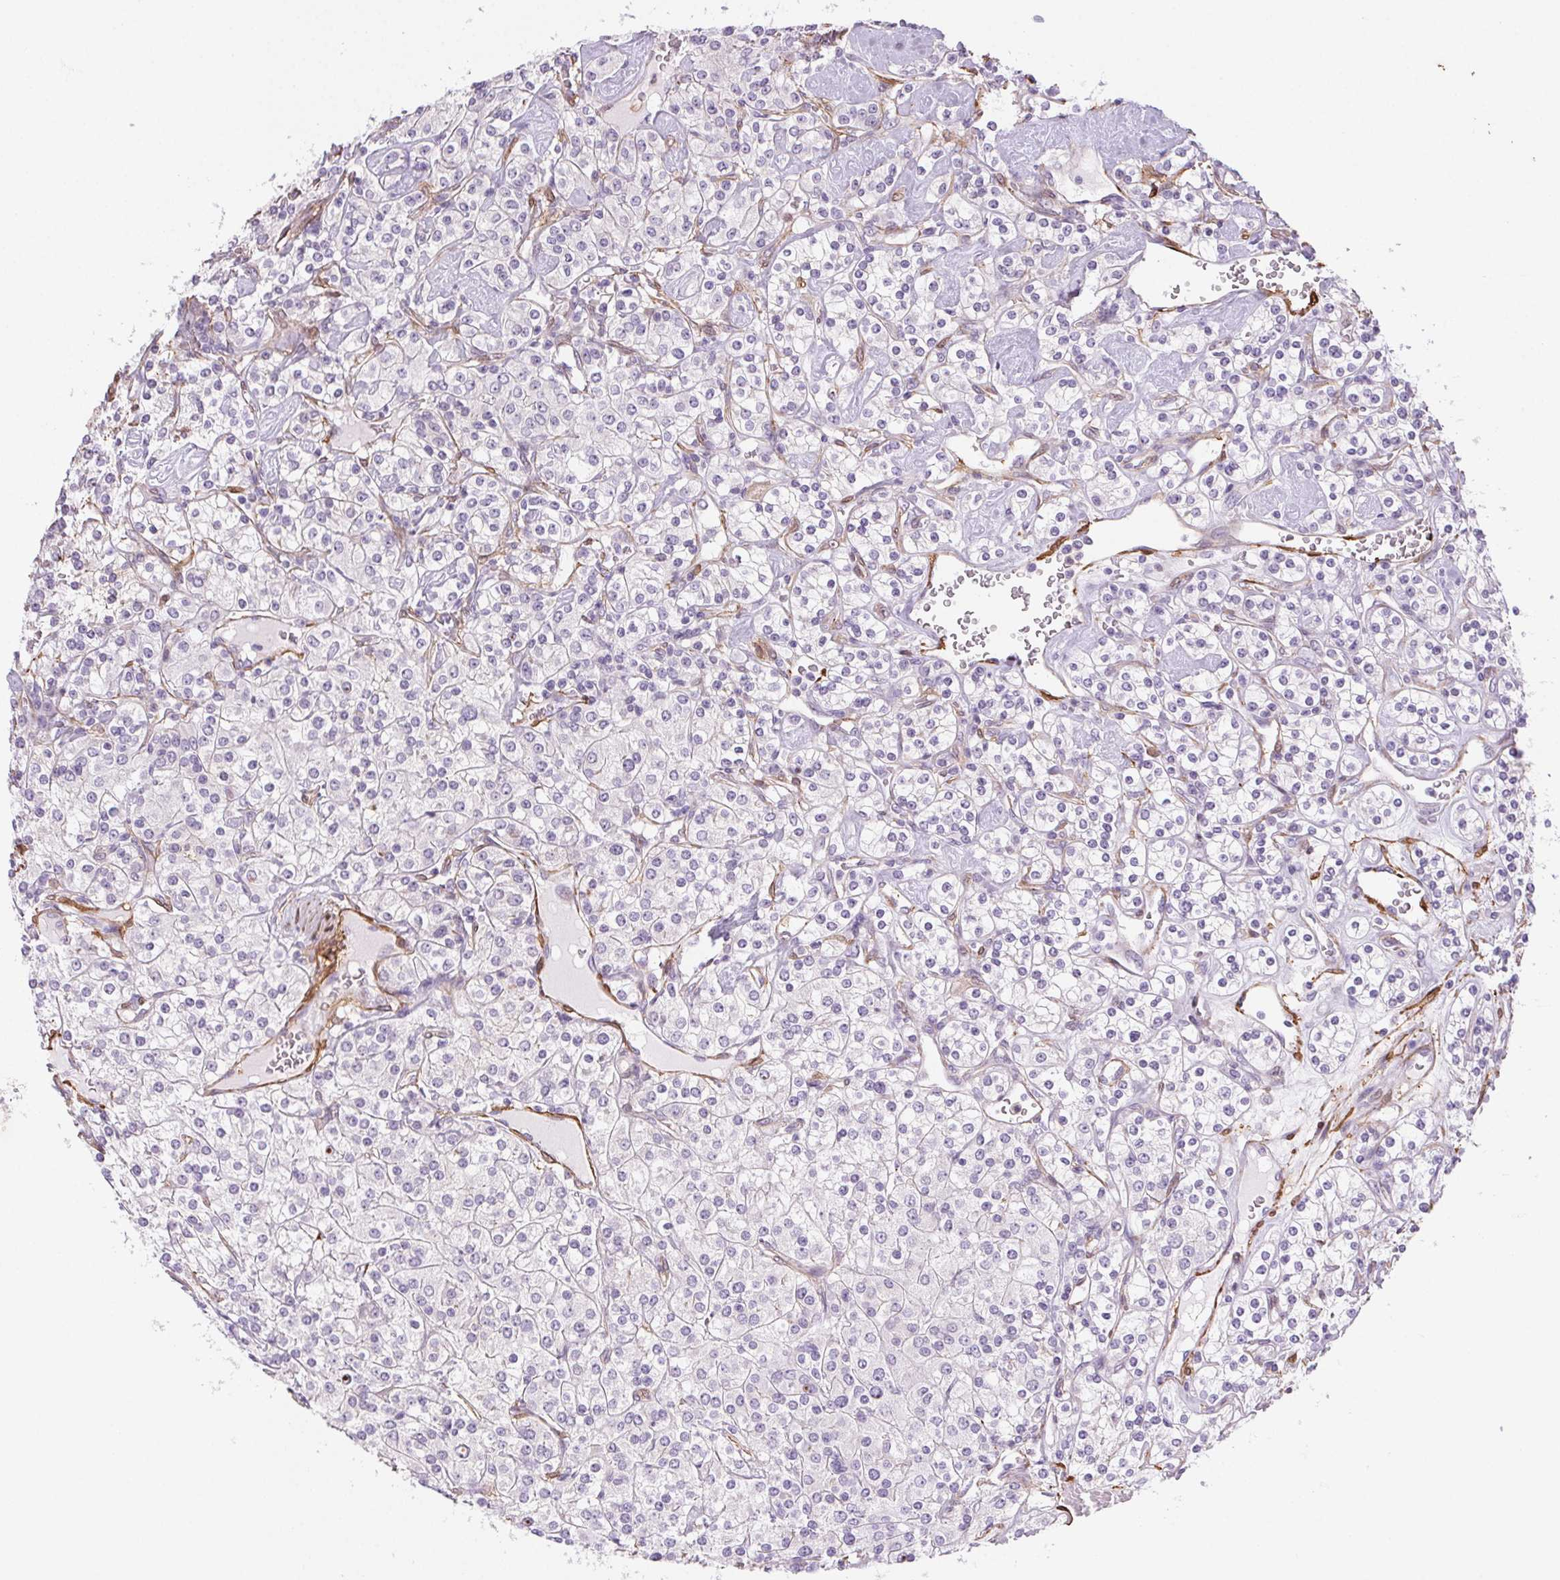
{"staining": {"intensity": "negative", "quantity": "none", "location": "none"}, "tissue": "renal cancer", "cell_type": "Tumor cells", "image_type": "cancer", "snomed": [{"axis": "morphology", "description": "Adenocarcinoma, NOS"}, {"axis": "topography", "description": "Kidney"}], "caption": "A histopathology image of human adenocarcinoma (renal) is negative for staining in tumor cells.", "gene": "GPX8", "patient": {"sex": "male", "age": 77}}